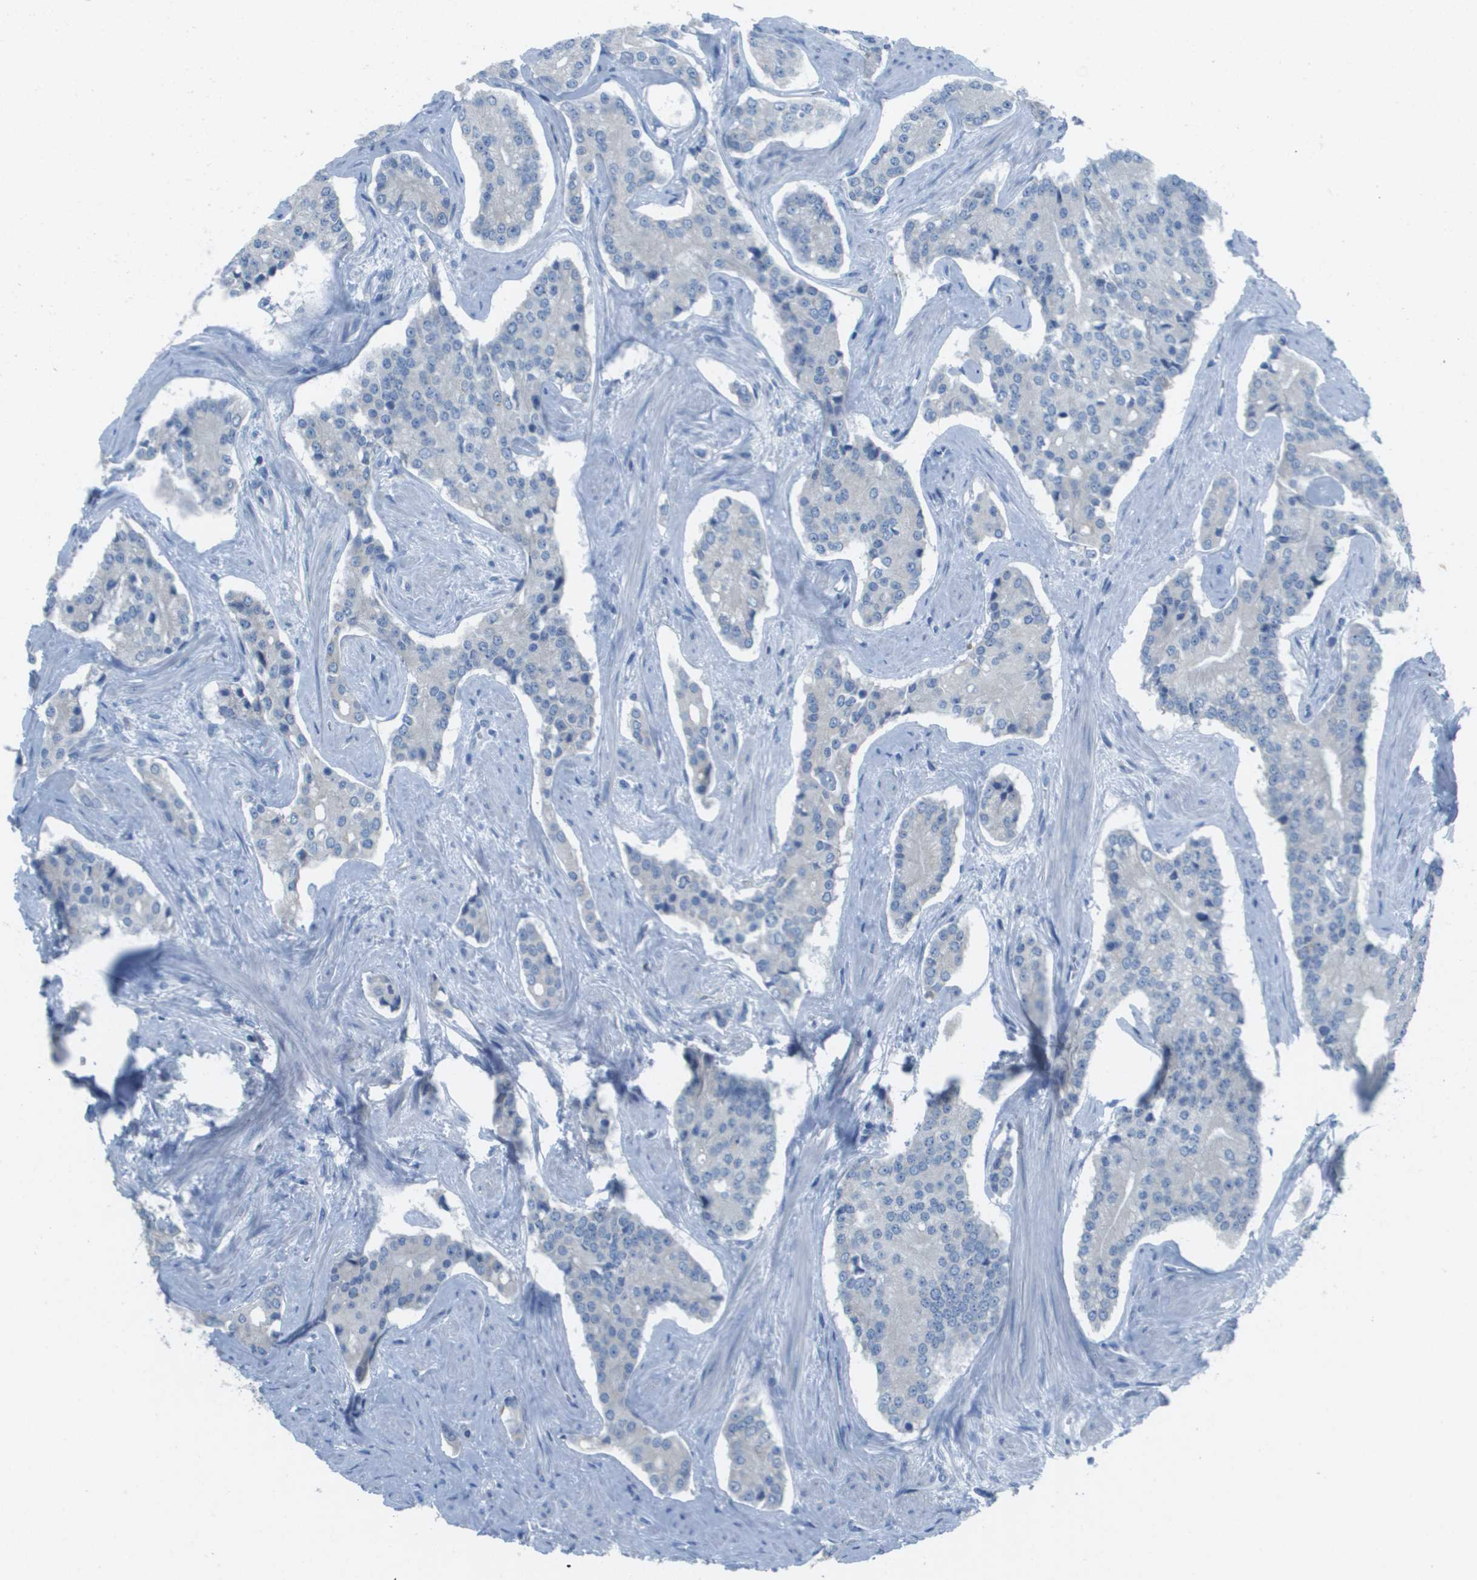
{"staining": {"intensity": "negative", "quantity": "none", "location": "none"}, "tissue": "prostate cancer", "cell_type": "Tumor cells", "image_type": "cancer", "snomed": [{"axis": "morphology", "description": "Normal tissue, NOS"}, {"axis": "morphology", "description": "Adenocarcinoma, High grade"}, {"axis": "topography", "description": "Prostate"}, {"axis": "topography", "description": "Seminal veicle"}], "caption": "The photomicrograph reveals no staining of tumor cells in adenocarcinoma (high-grade) (prostate).", "gene": "PTGDR2", "patient": {"sex": "male", "age": 55}}